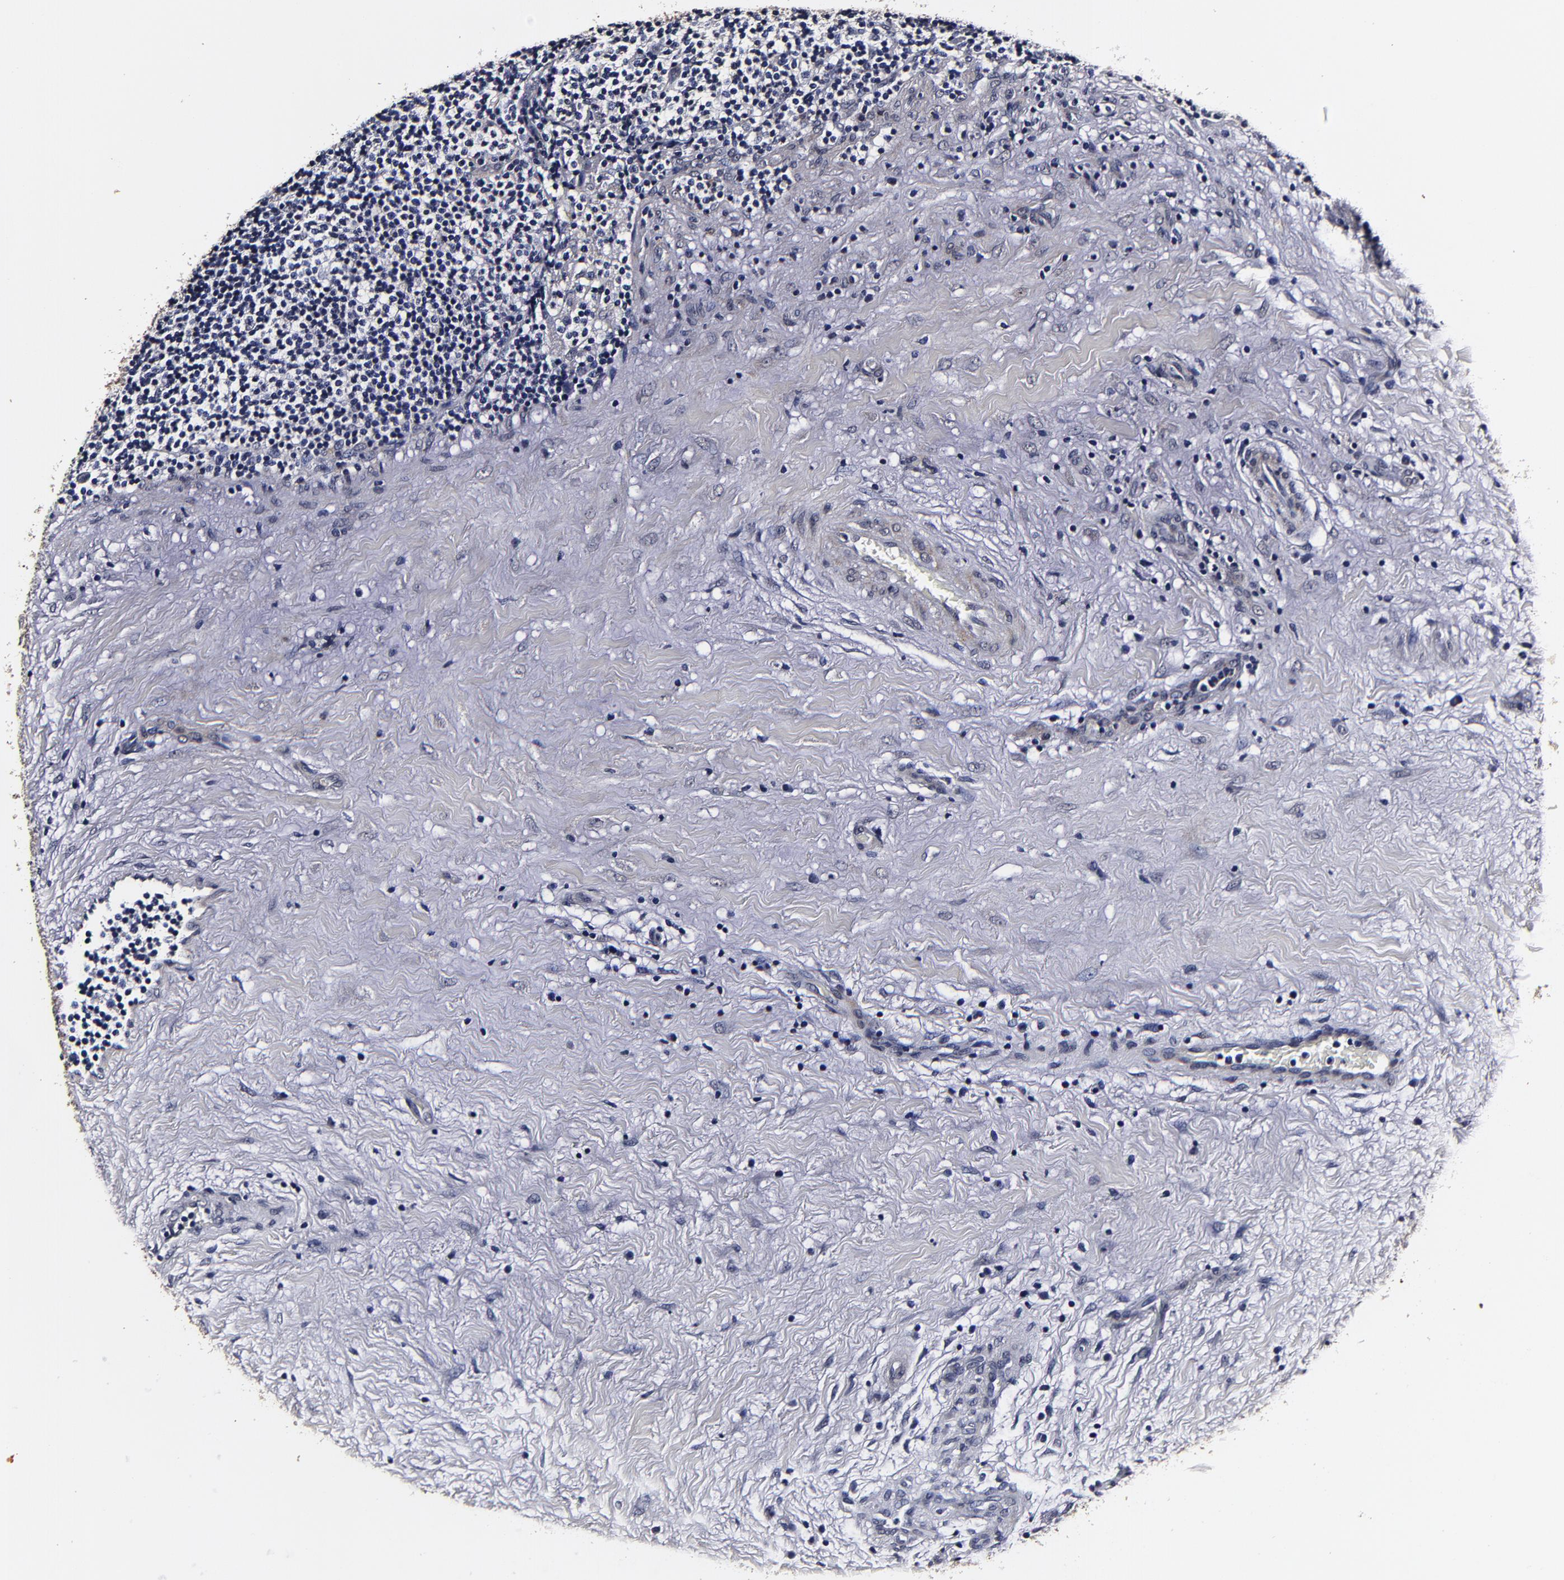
{"staining": {"intensity": "negative", "quantity": "none", "location": "none"}, "tissue": "lymphoma", "cell_type": "Tumor cells", "image_type": "cancer", "snomed": [{"axis": "morphology", "description": "Malignant lymphoma, non-Hodgkin's type, Low grade"}, {"axis": "topography", "description": "Lymph node"}], "caption": "Tumor cells show no significant expression in low-grade malignant lymphoma, non-Hodgkin's type.", "gene": "MMP15", "patient": {"sex": "female", "age": 76}}